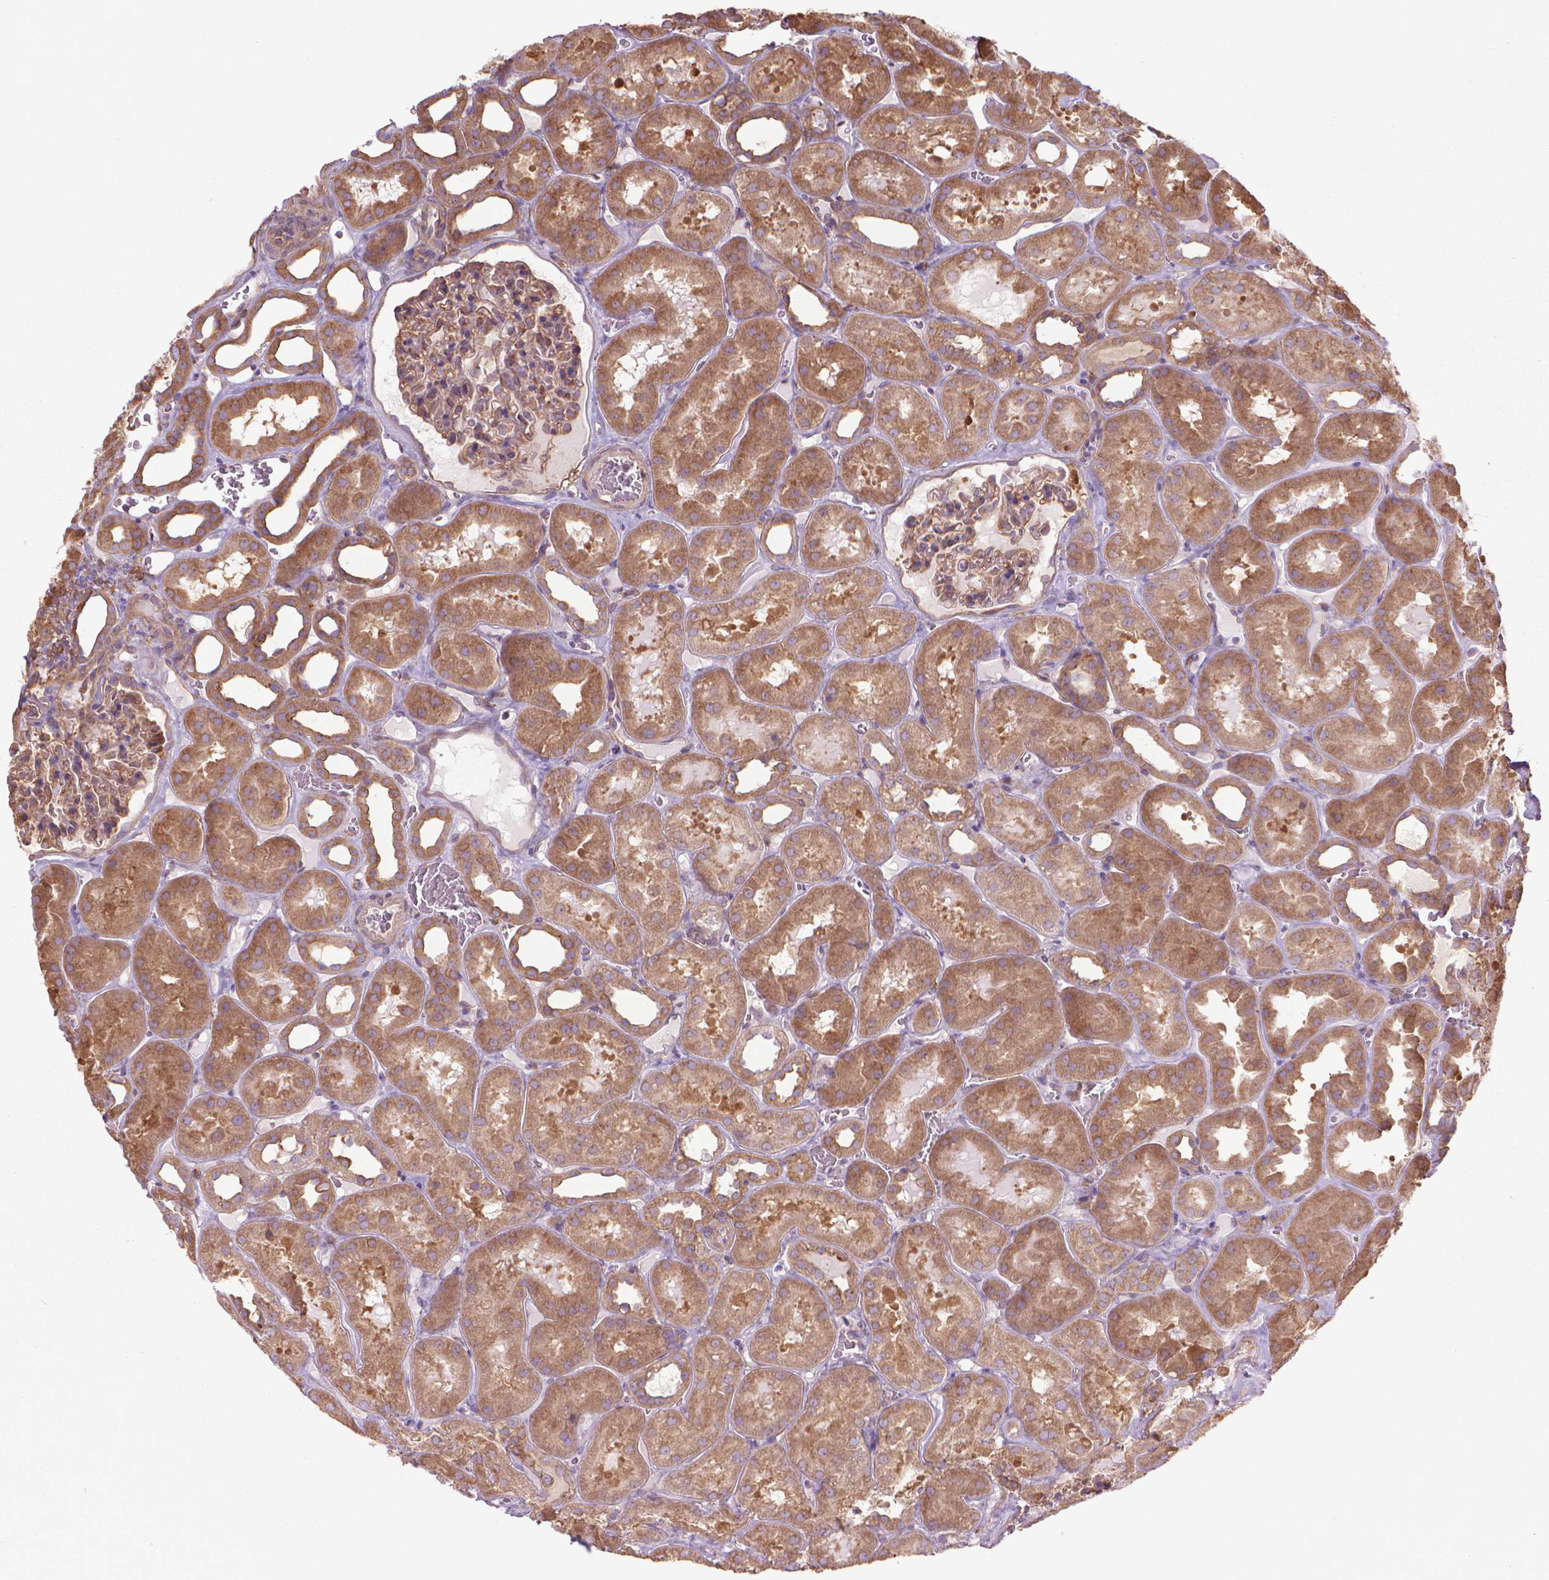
{"staining": {"intensity": "weak", "quantity": ">75%", "location": "cytoplasmic/membranous"}, "tissue": "kidney", "cell_type": "Cells in glomeruli", "image_type": "normal", "snomed": [{"axis": "morphology", "description": "Normal tissue, NOS"}, {"axis": "topography", "description": "Kidney"}], "caption": "Protein staining of benign kidney displays weak cytoplasmic/membranous staining in approximately >75% of cells in glomeruli.", "gene": "CORO1B", "patient": {"sex": "female", "age": 41}}